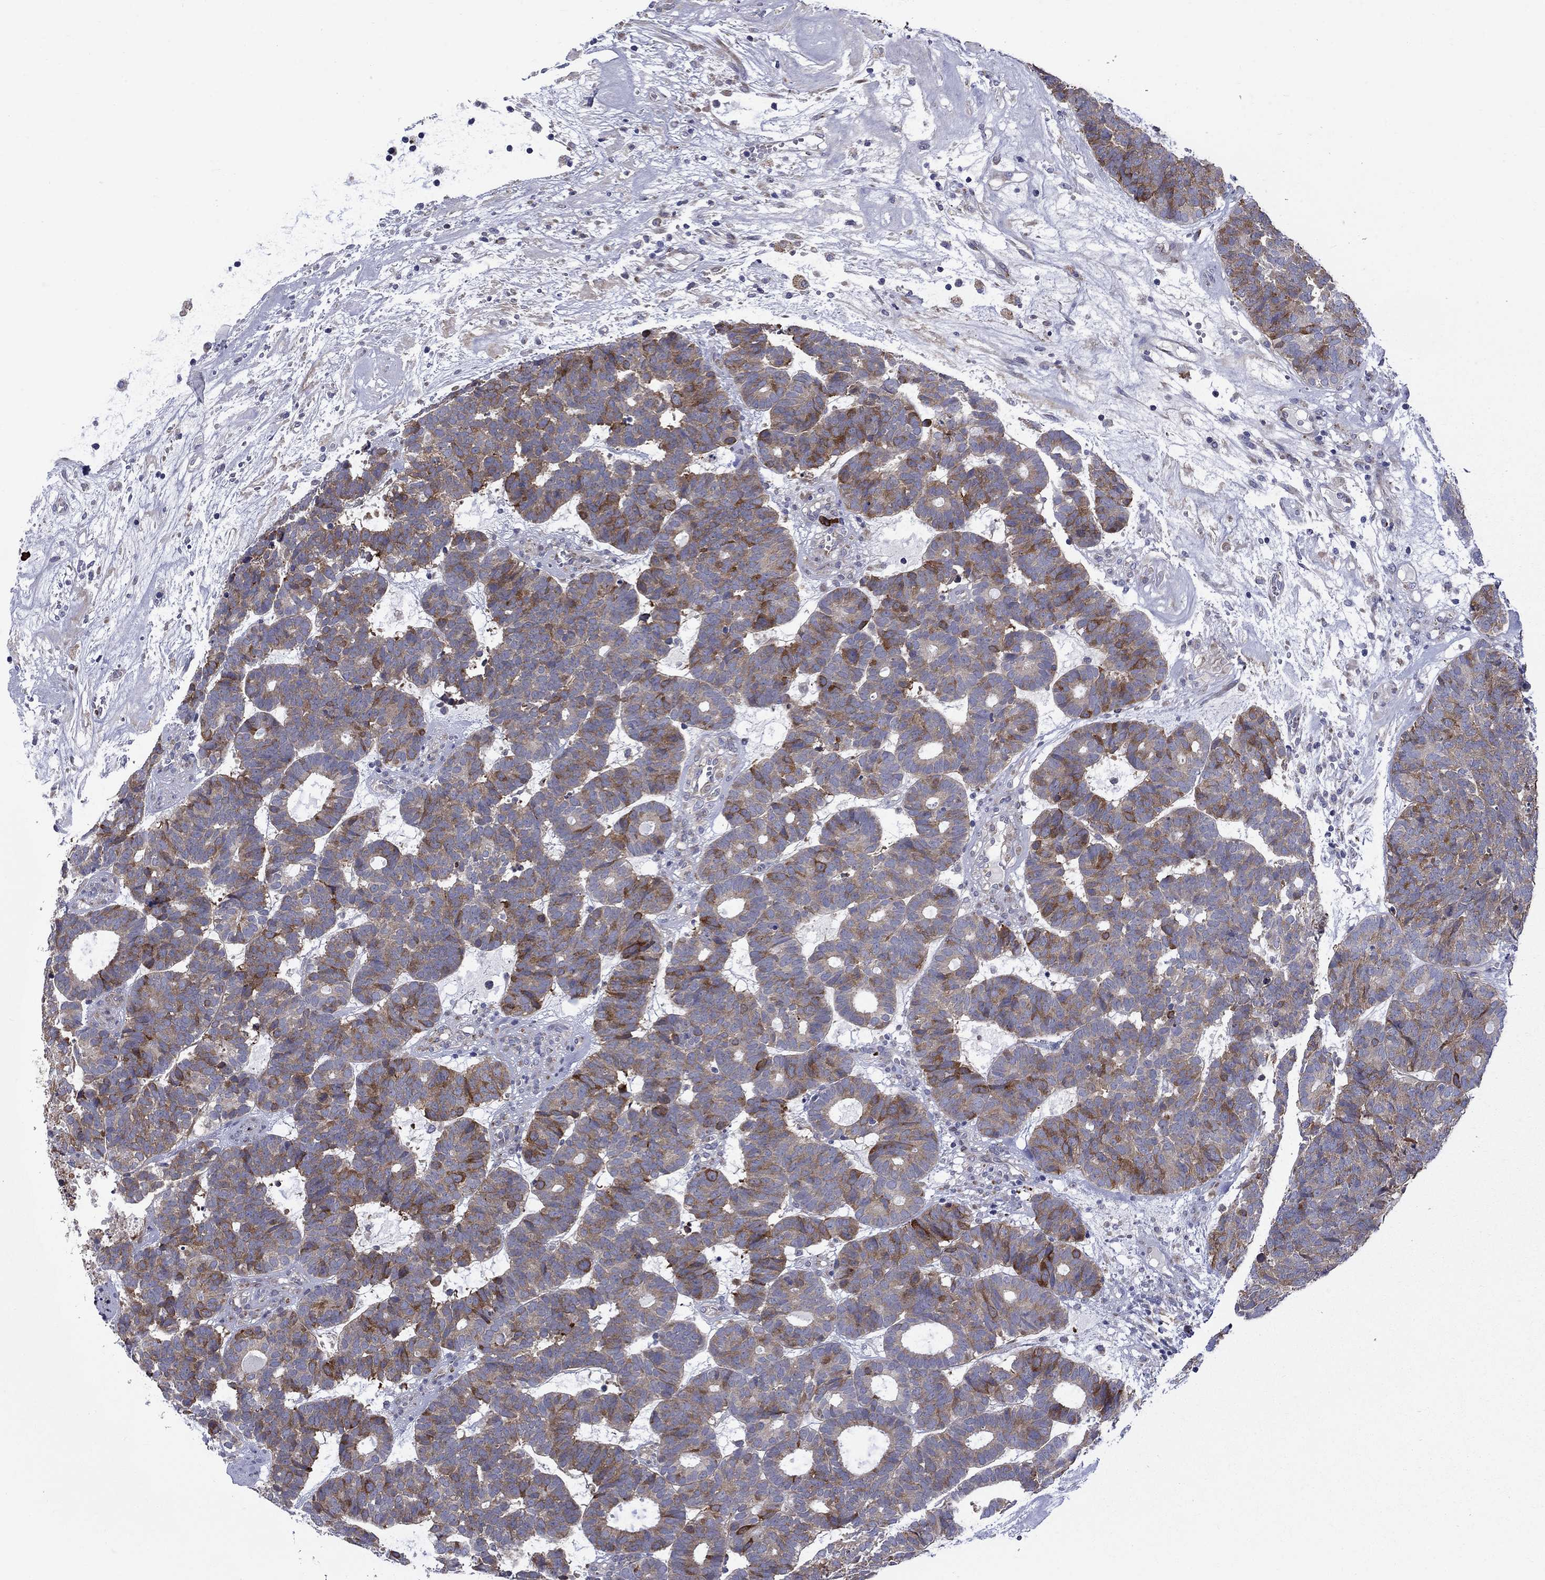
{"staining": {"intensity": "moderate", "quantity": "25%-75%", "location": "cytoplasmic/membranous"}, "tissue": "head and neck cancer", "cell_type": "Tumor cells", "image_type": "cancer", "snomed": [{"axis": "morphology", "description": "Adenocarcinoma, NOS"}, {"axis": "topography", "description": "Head-Neck"}], "caption": "Protein staining reveals moderate cytoplasmic/membranous staining in approximately 25%-75% of tumor cells in head and neck cancer. The protein of interest is stained brown, and the nuclei are stained in blue (DAB (3,3'-diaminobenzidine) IHC with brightfield microscopy, high magnification).", "gene": "ASNS", "patient": {"sex": "female", "age": 81}}